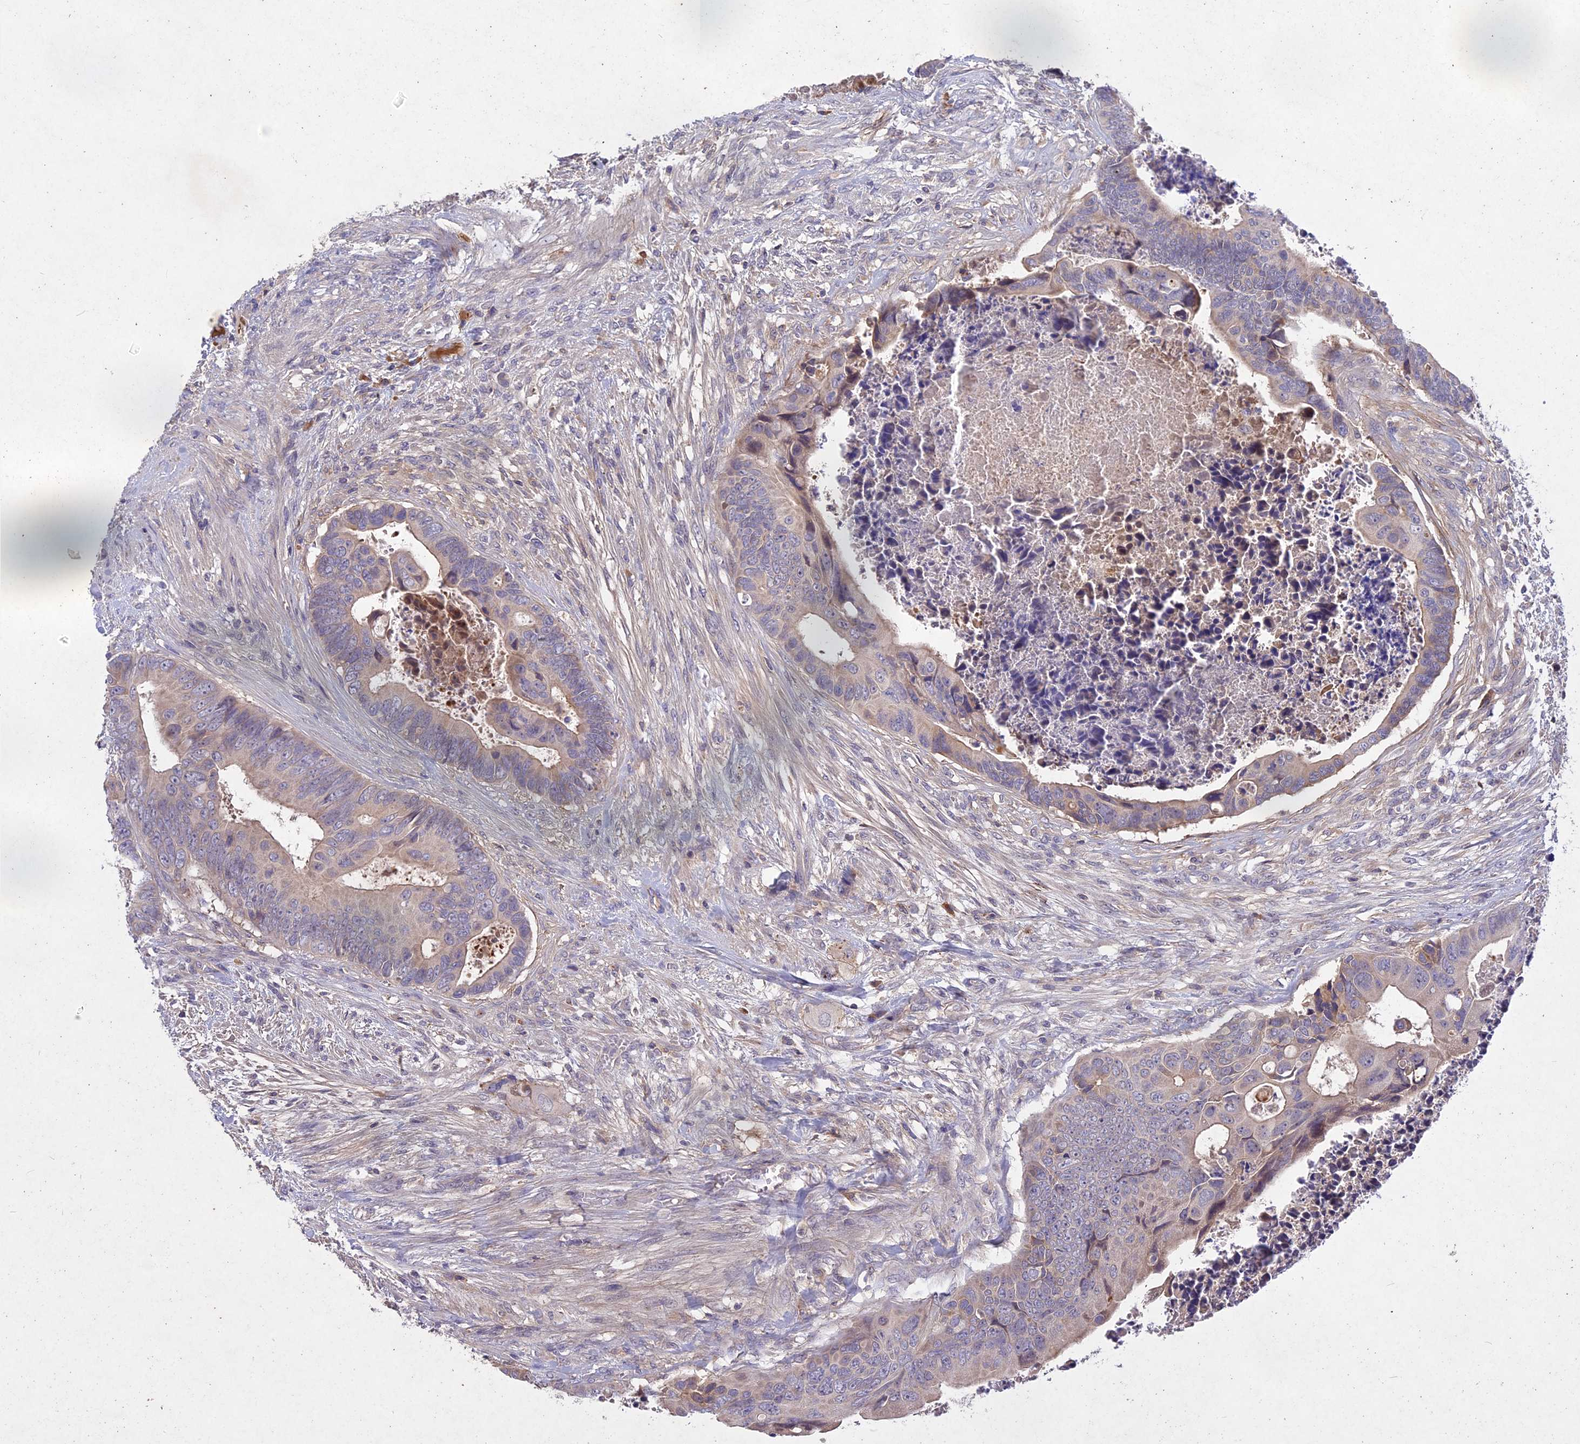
{"staining": {"intensity": "negative", "quantity": "none", "location": "none"}, "tissue": "colorectal cancer", "cell_type": "Tumor cells", "image_type": "cancer", "snomed": [{"axis": "morphology", "description": "Adenocarcinoma, NOS"}, {"axis": "topography", "description": "Rectum"}], "caption": "Tumor cells show no significant protein positivity in adenocarcinoma (colorectal). Nuclei are stained in blue.", "gene": "ADO", "patient": {"sex": "female", "age": 78}}